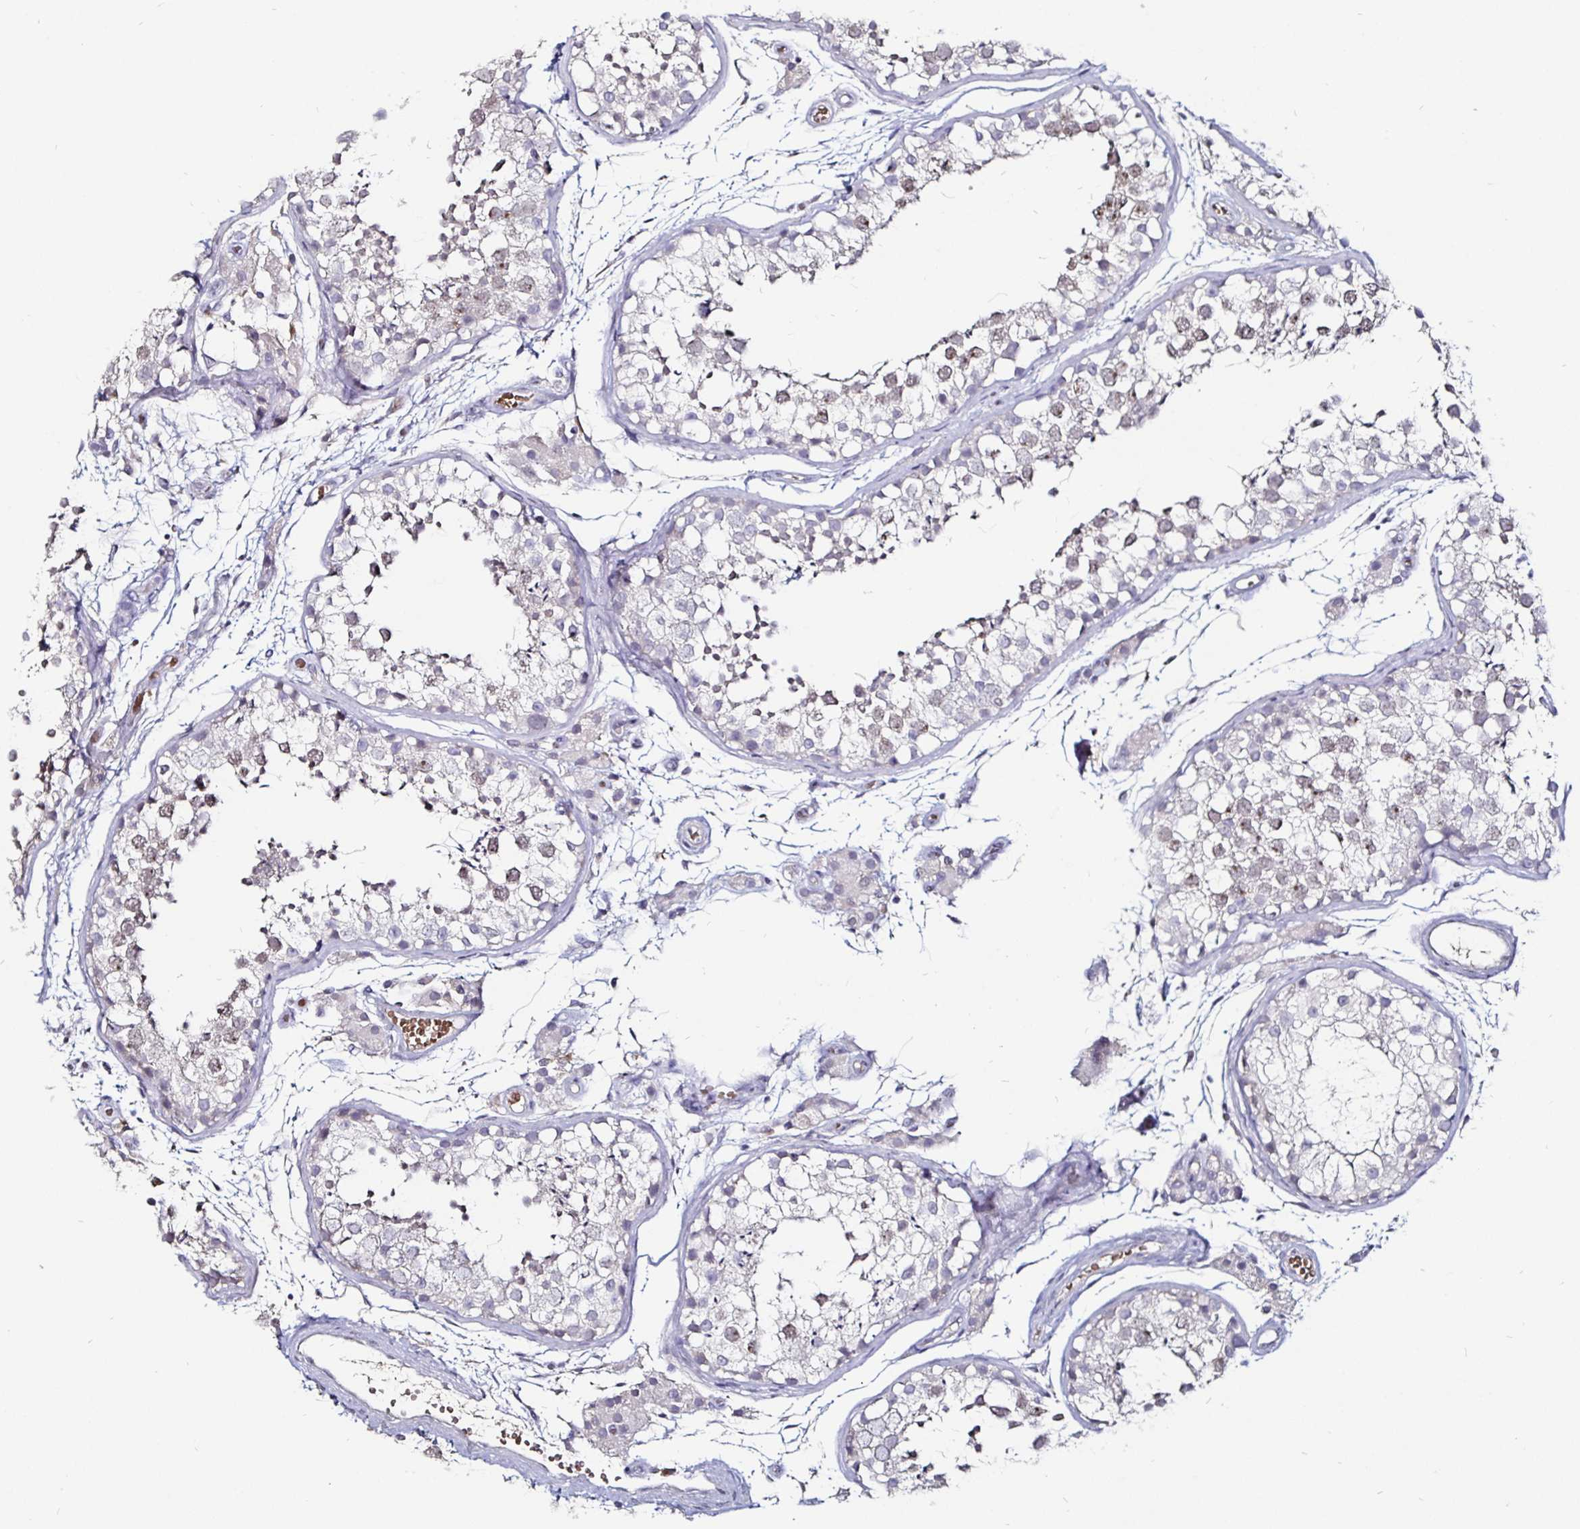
{"staining": {"intensity": "weak", "quantity": "<25%", "location": "cytoplasmic/membranous,nuclear"}, "tissue": "testis", "cell_type": "Cells in seminiferous ducts", "image_type": "normal", "snomed": [{"axis": "morphology", "description": "Normal tissue, NOS"}, {"axis": "morphology", "description": "Seminoma, NOS"}, {"axis": "topography", "description": "Testis"}], "caption": "An immunohistochemistry (IHC) micrograph of normal testis is shown. There is no staining in cells in seminiferous ducts of testis.", "gene": "FAIM2", "patient": {"sex": "male", "age": 29}}